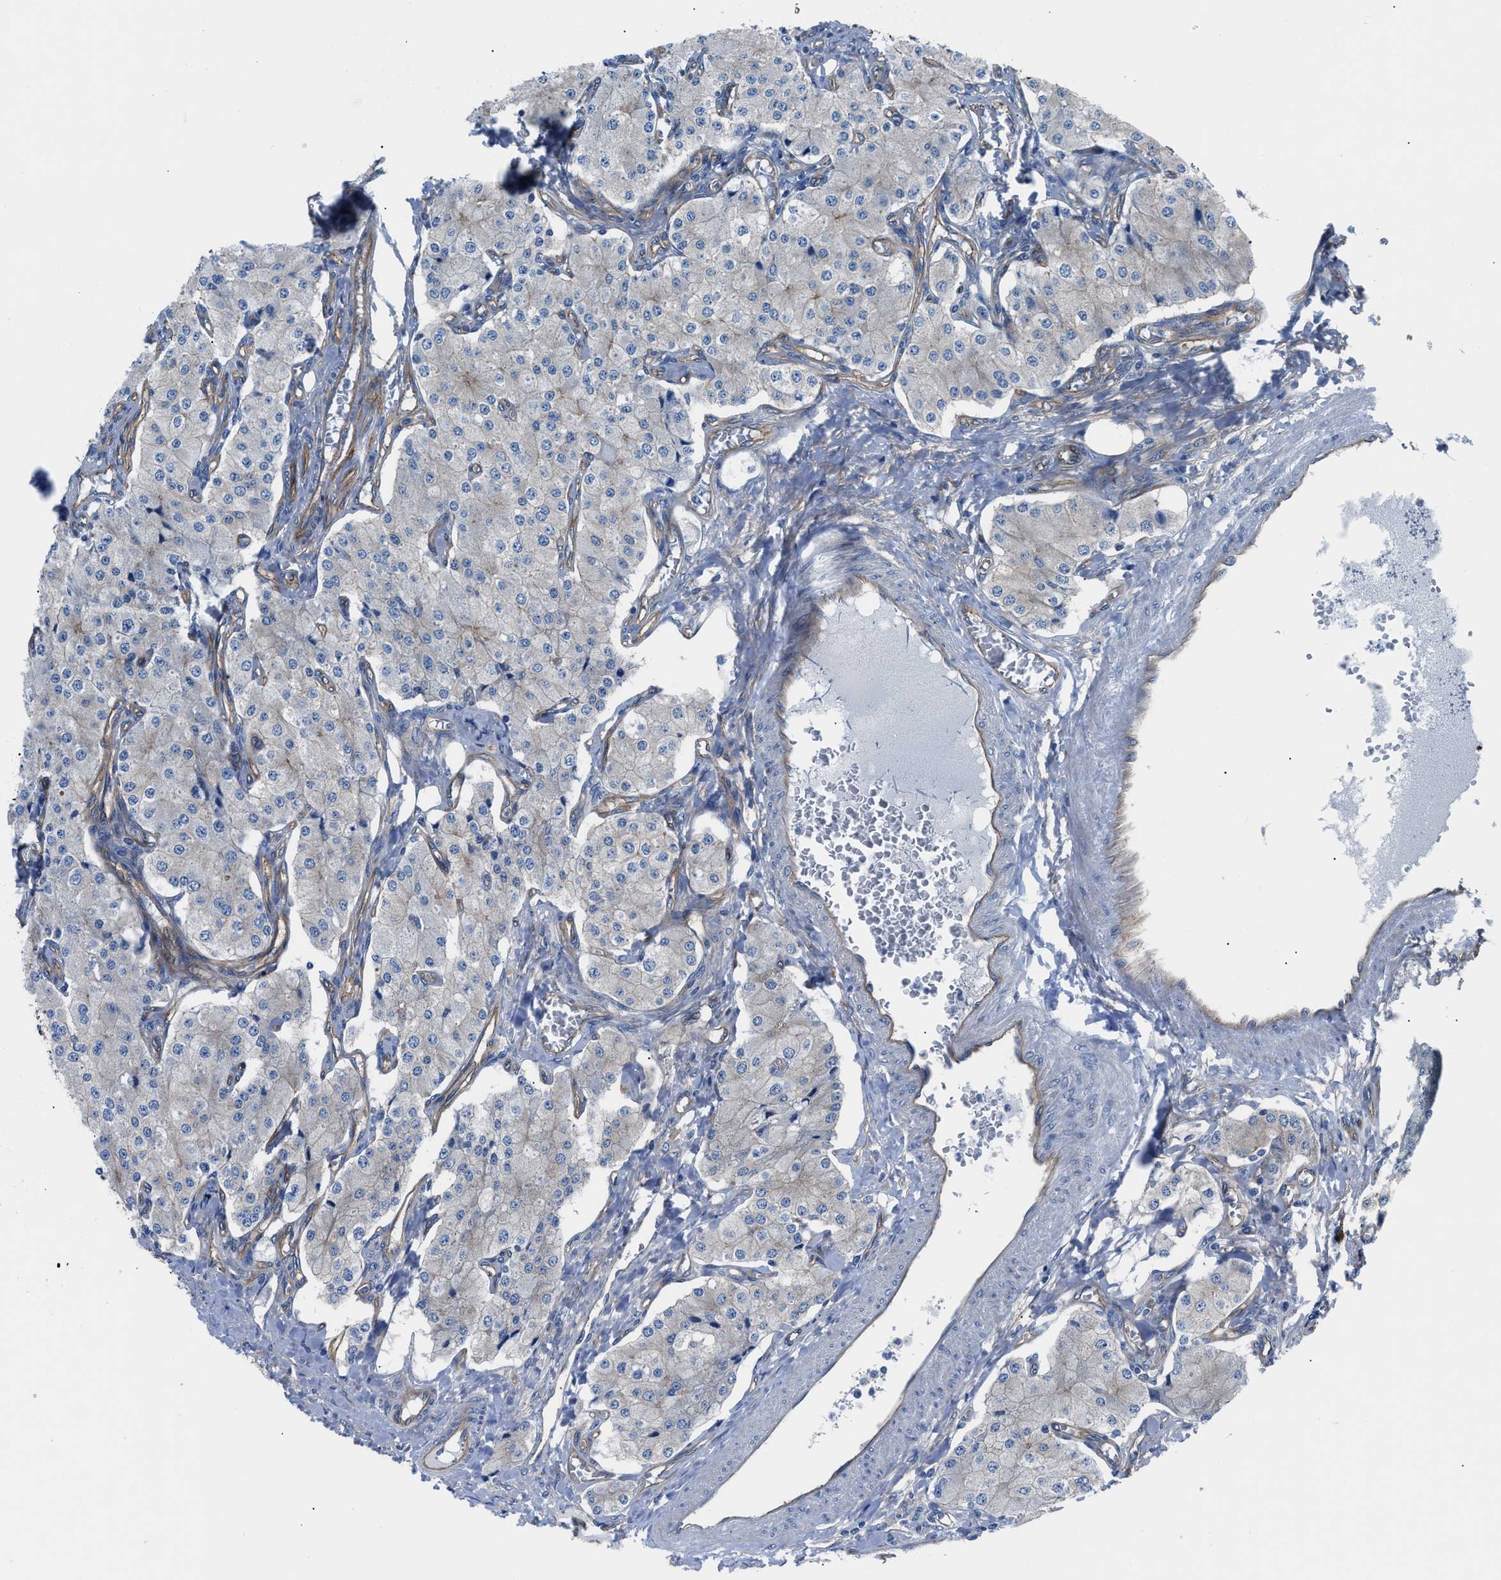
{"staining": {"intensity": "negative", "quantity": "none", "location": "none"}, "tissue": "carcinoid", "cell_type": "Tumor cells", "image_type": "cancer", "snomed": [{"axis": "morphology", "description": "Carcinoid, malignant, NOS"}, {"axis": "topography", "description": "Colon"}], "caption": "Immunohistochemistry histopathology image of neoplastic tissue: carcinoid stained with DAB (3,3'-diaminobenzidine) shows no significant protein positivity in tumor cells.", "gene": "TRIP4", "patient": {"sex": "female", "age": 52}}